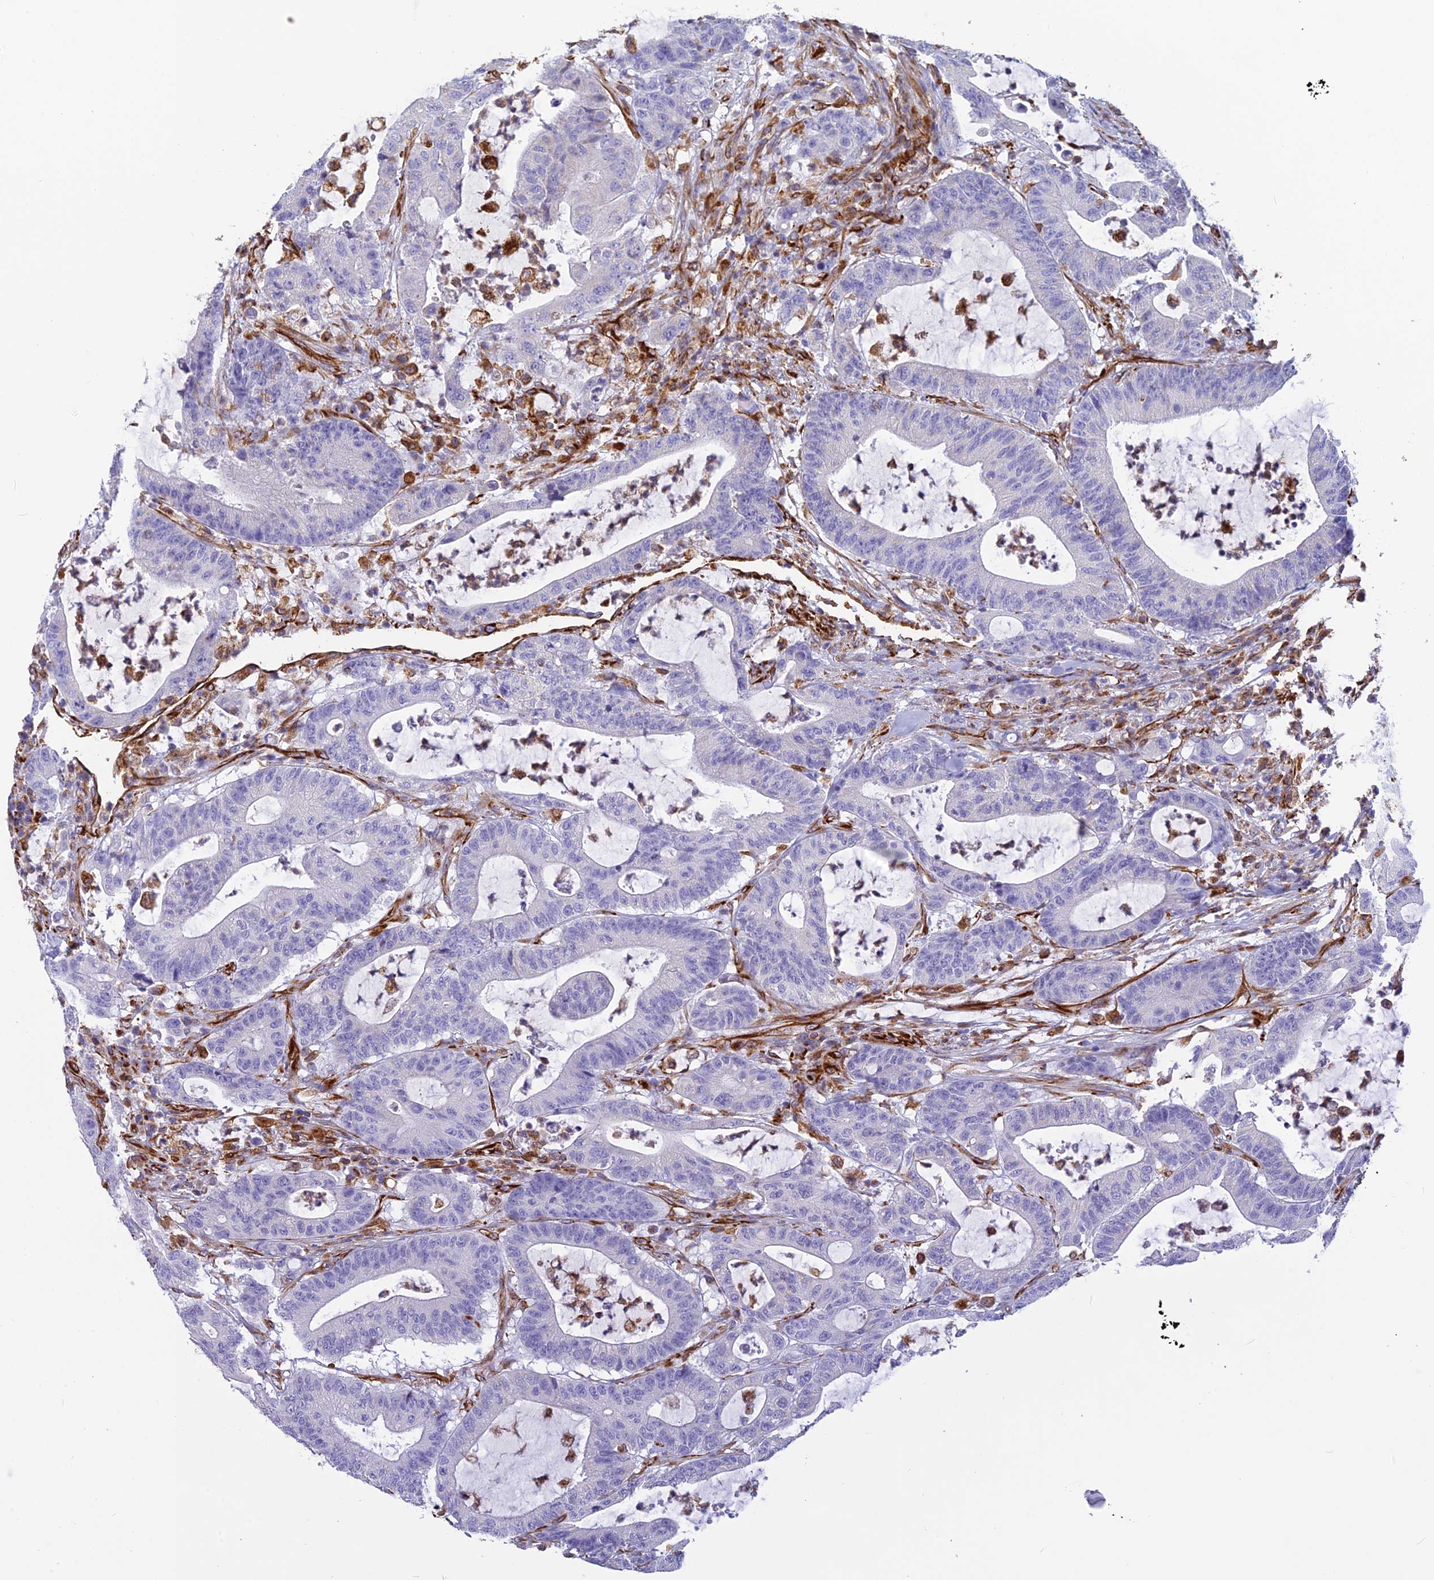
{"staining": {"intensity": "negative", "quantity": "none", "location": "none"}, "tissue": "colorectal cancer", "cell_type": "Tumor cells", "image_type": "cancer", "snomed": [{"axis": "morphology", "description": "Adenocarcinoma, NOS"}, {"axis": "topography", "description": "Colon"}], "caption": "There is no significant positivity in tumor cells of colorectal cancer. (DAB IHC, high magnification).", "gene": "FBXL20", "patient": {"sex": "female", "age": 84}}